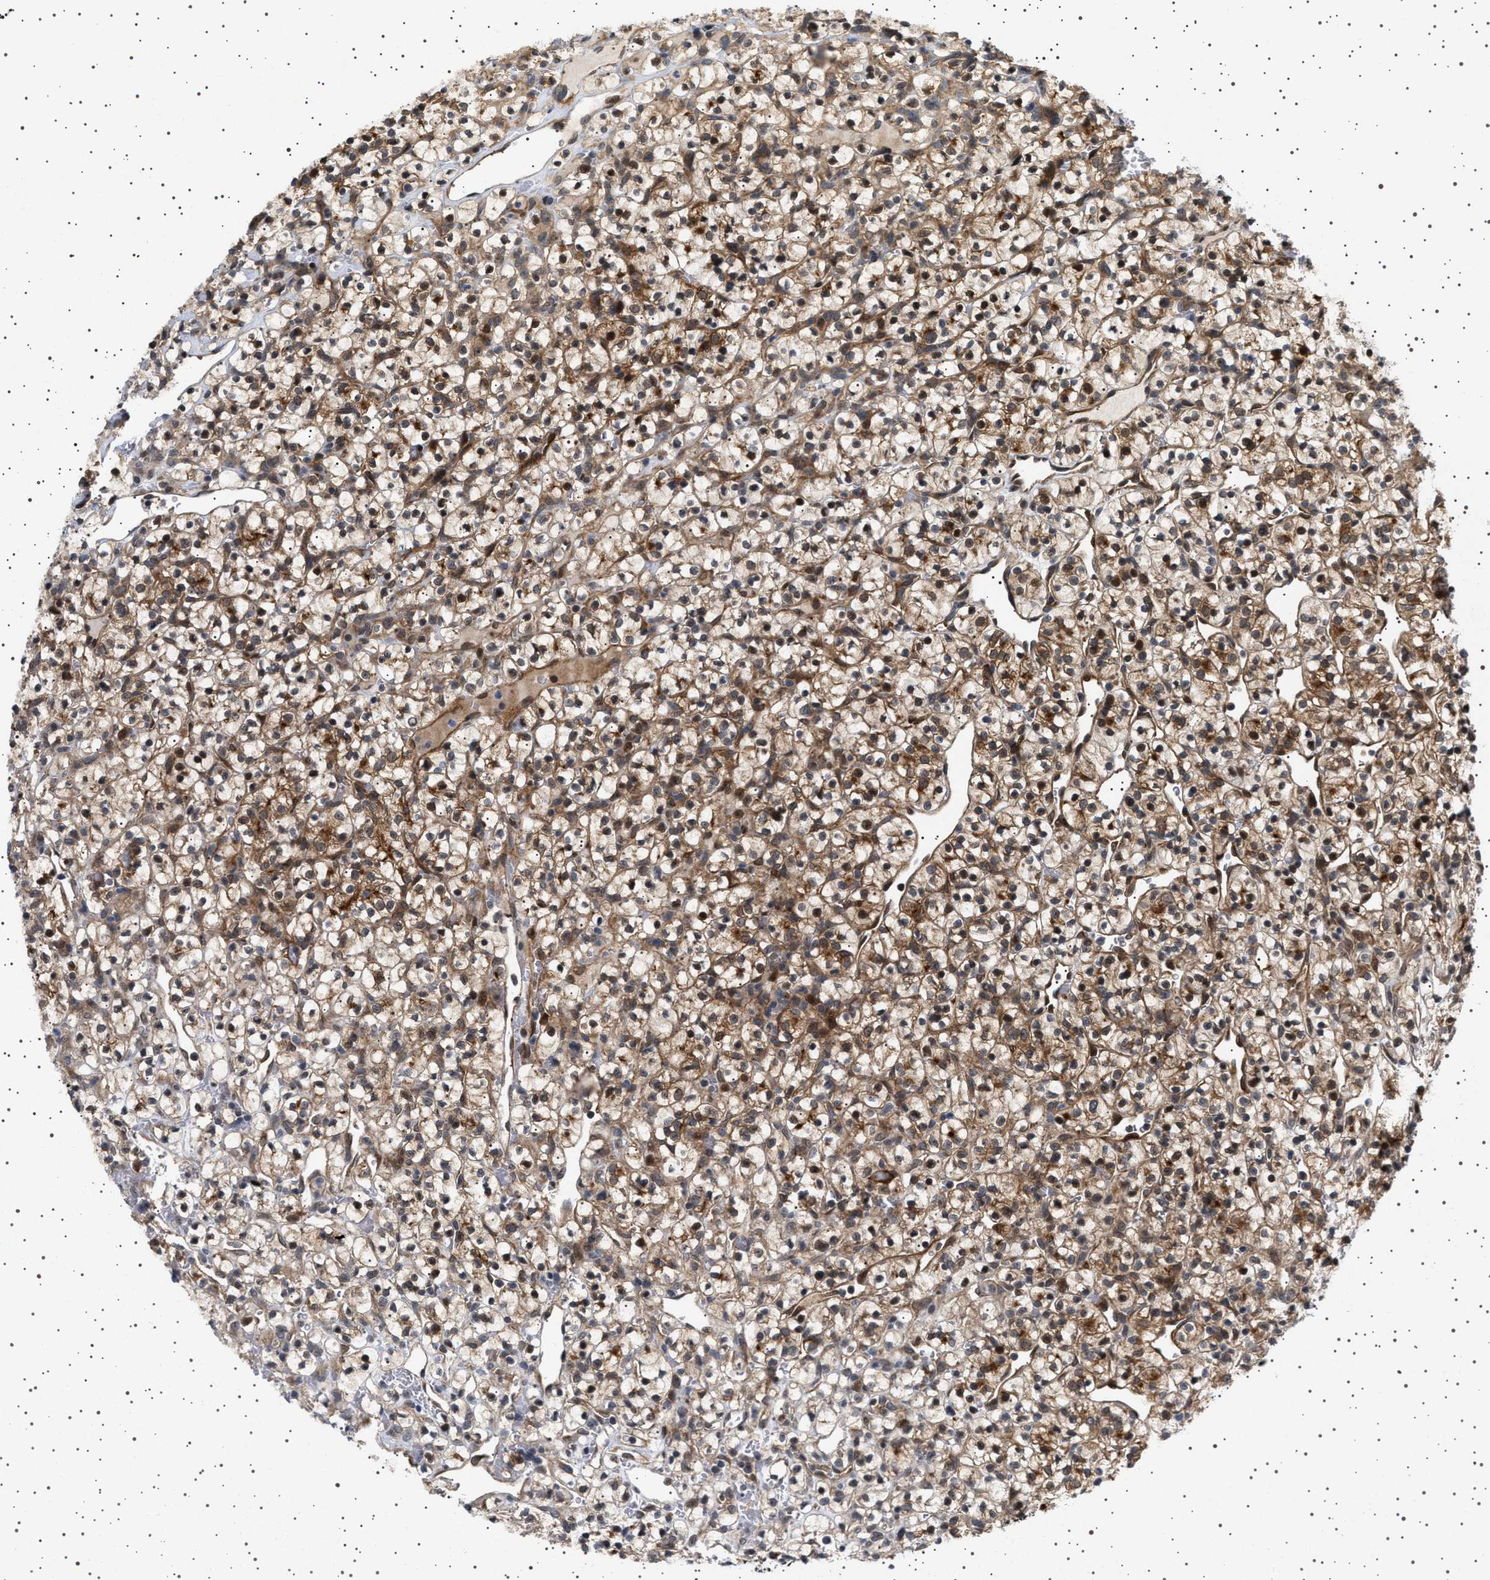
{"staining": {"intensity": "moderate", "quantity": ">75%", "location": "cytoplasmic/membranous,nuclear"}, "tissue": "renal cancer", "cell_type": "Tumor cells", "image_type": "cancer", "snomed": [{"axis": "morphology", "description": "Adenocarcinoma, NOS"}, {"axis": "topography", "description": "Kidney"}], "caption": "IHC of renal cancer shows medium levels of moderate cytoplasmic/membranous and nuclear expression in about >75% of tumor cells. (DAB (3,3'-diaminobenzidine) IHC, brown staining for protein, blue staining for nuclei).", "gene": "BAG3", "patient": {"sex": "female", "age": 57}}